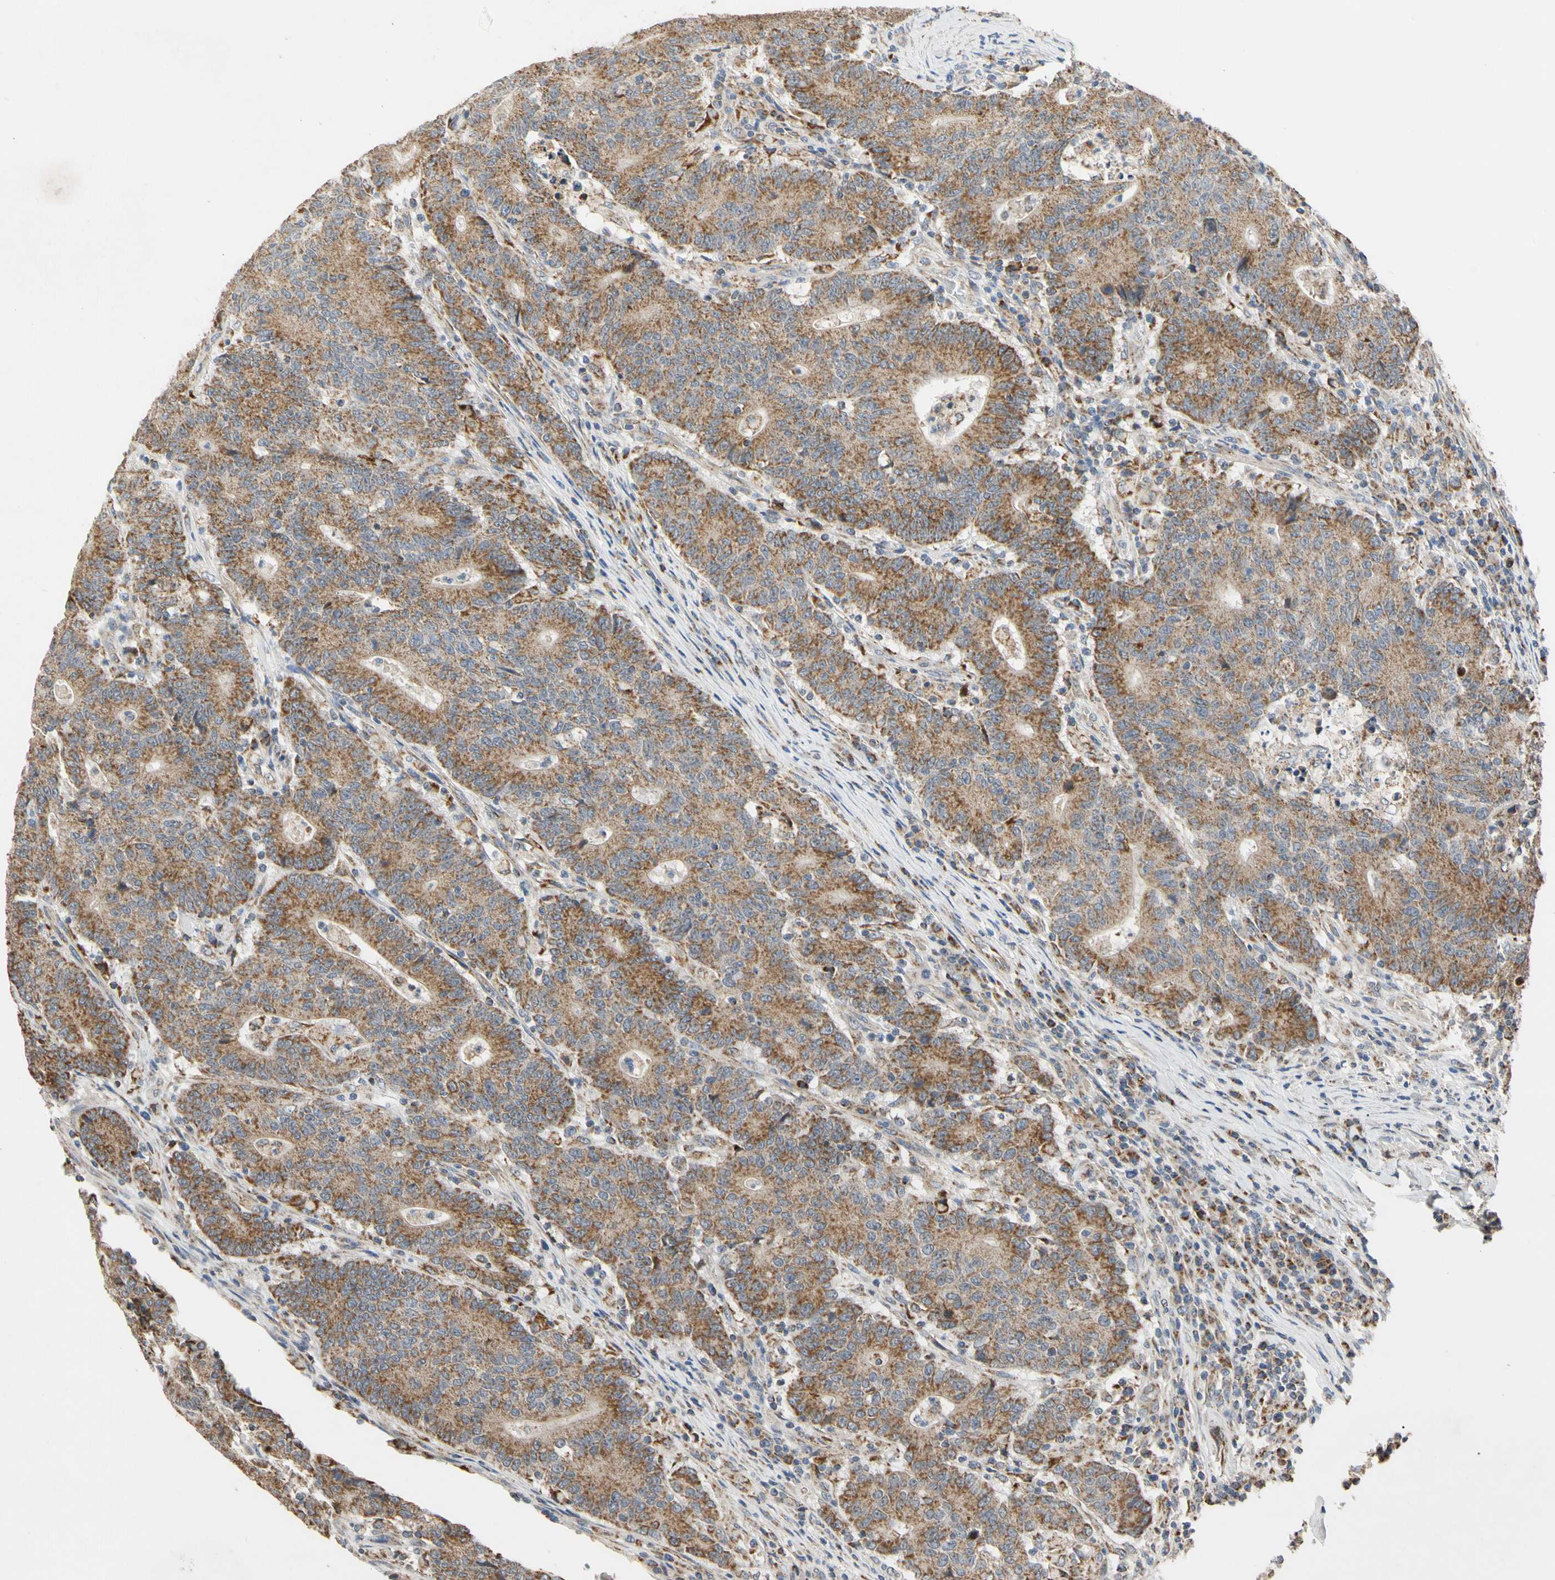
{"staining": {"intensity": "moderate", "quantity": ">75%", "location": "cytoplasmic/membranous"}, "tissue": "colorectal cancer", "cell_type": "Tumor cells", "image_type": "cancer", "snomed": [{"axis": "morphology", "description": "Normal tissue, NOS"}, {"axis": "morphology", "description": "Adenocarcinoma, NOS"}, {"axis": "topography", "description": "Colon"}], "caption": "Colorectal cancer (adenocarcinoma) was stained to show a protein in brown. There is medium levels of moderate cytoplasmic/membranous expression in about >75% of tumor cells. (Stains: DAB in brown, nuclei in blue, Microscopy: brightfield microscopy at high magnification).", "gene": "GPD2", "patient": {"sex": "female", "age": 75}}